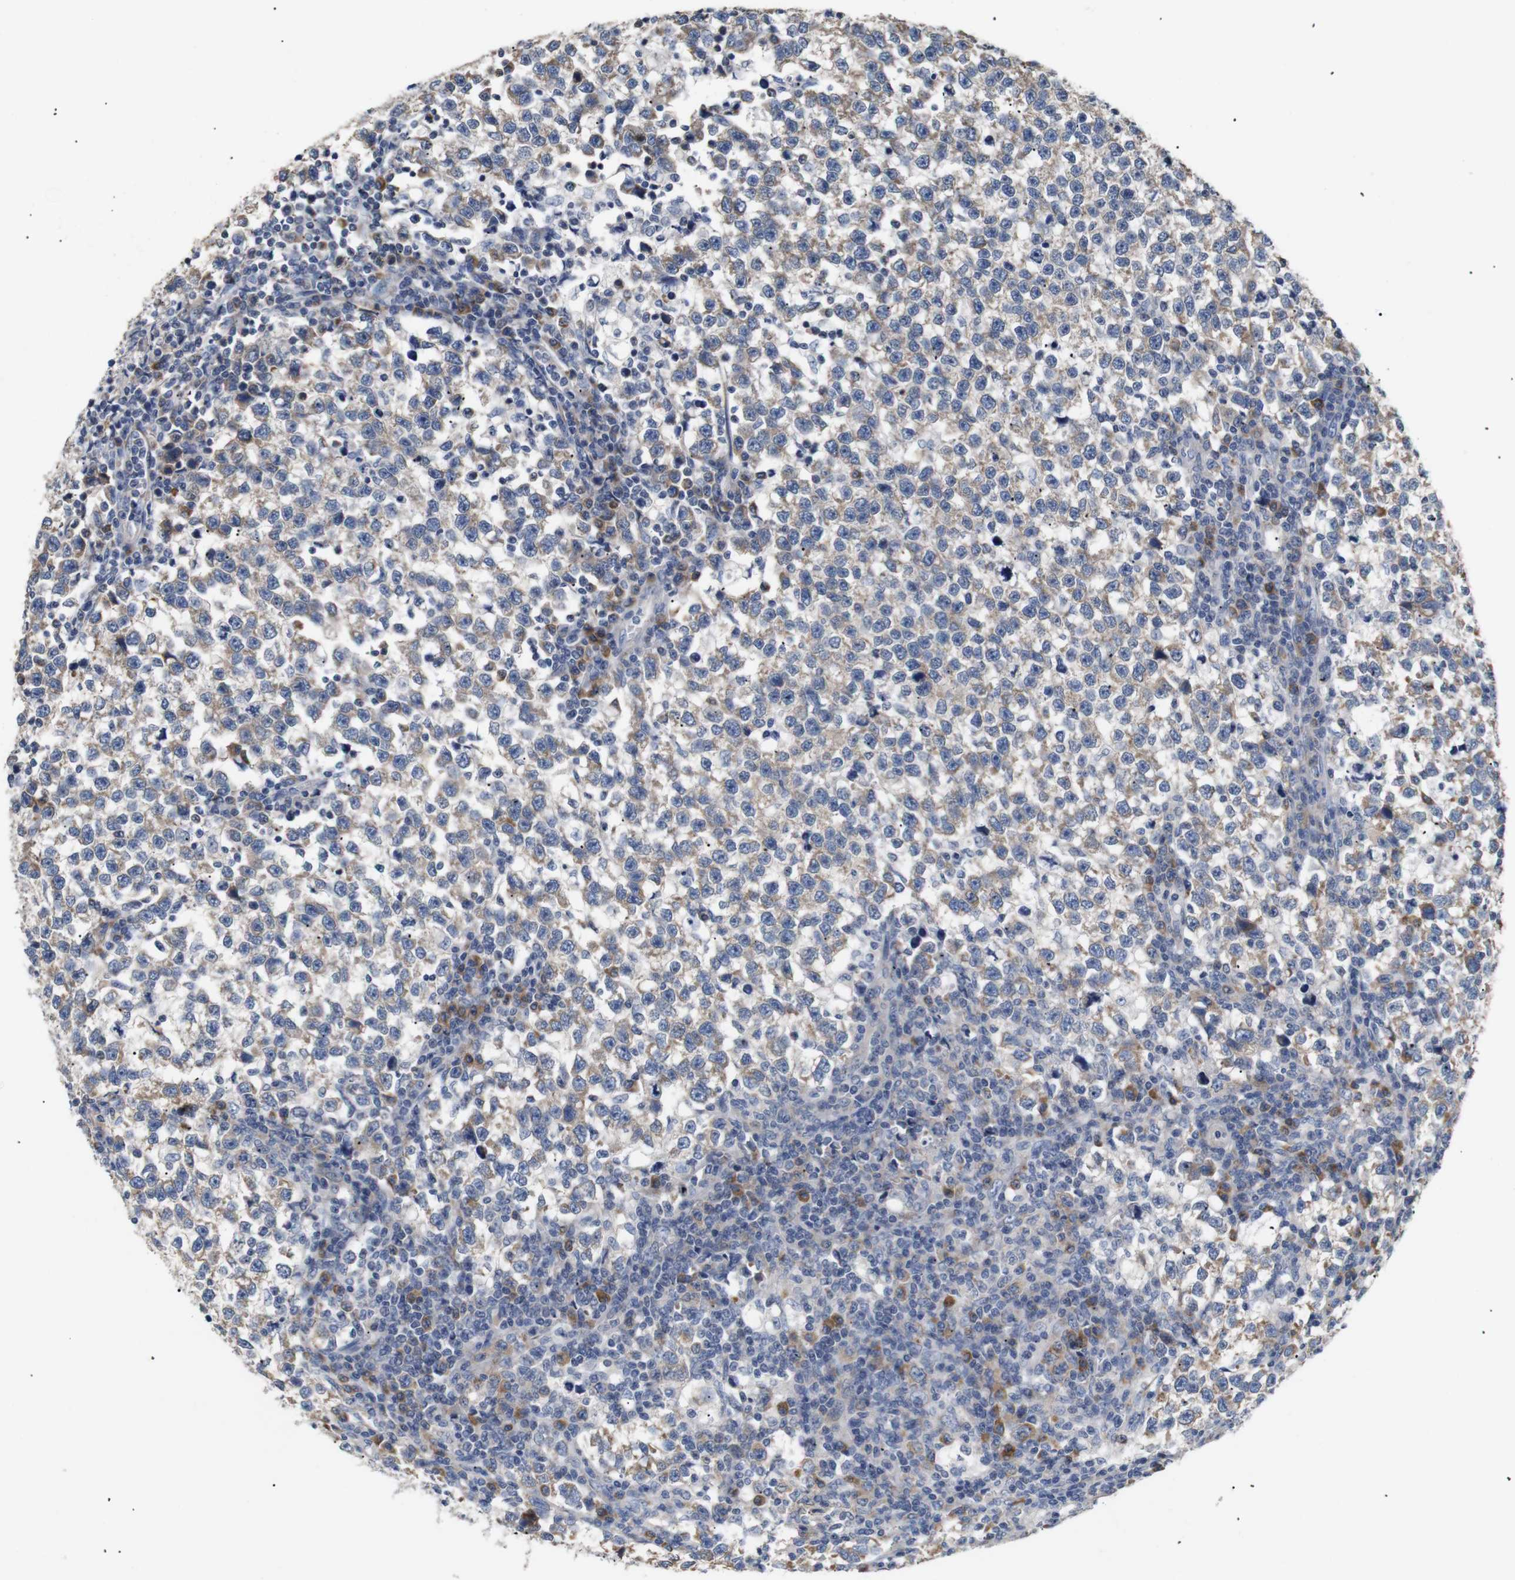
{"staining": {"intensity": "moderate", "quantity": ">75%", "location": "cytoplasmic/membranous"}, "tissue": "testis cancer", "cell_type": "Tumor cells", "image_type": "cancer", "snomed": [{"axis": "morphology", "description": "Normal tissue, NOS"}, {"axis": "morphology", "description": "Seminoma, NOS"}, {"axis": "topography", "description": "Testis"}], "caption": "High-power microscopy captured an immunohistochemistry image of testis cancer, revealing moderate cytoplasmic/membranous positivity in about >75% of tumor cells. Using DAB (3,3'-diaminobenzidine) (brown) and hematoxylin (blue) stains, captured at high magnification using brightfield microscopy.", "gene": "TRIM5", "patient": {"sex": "male", "age": 43}}